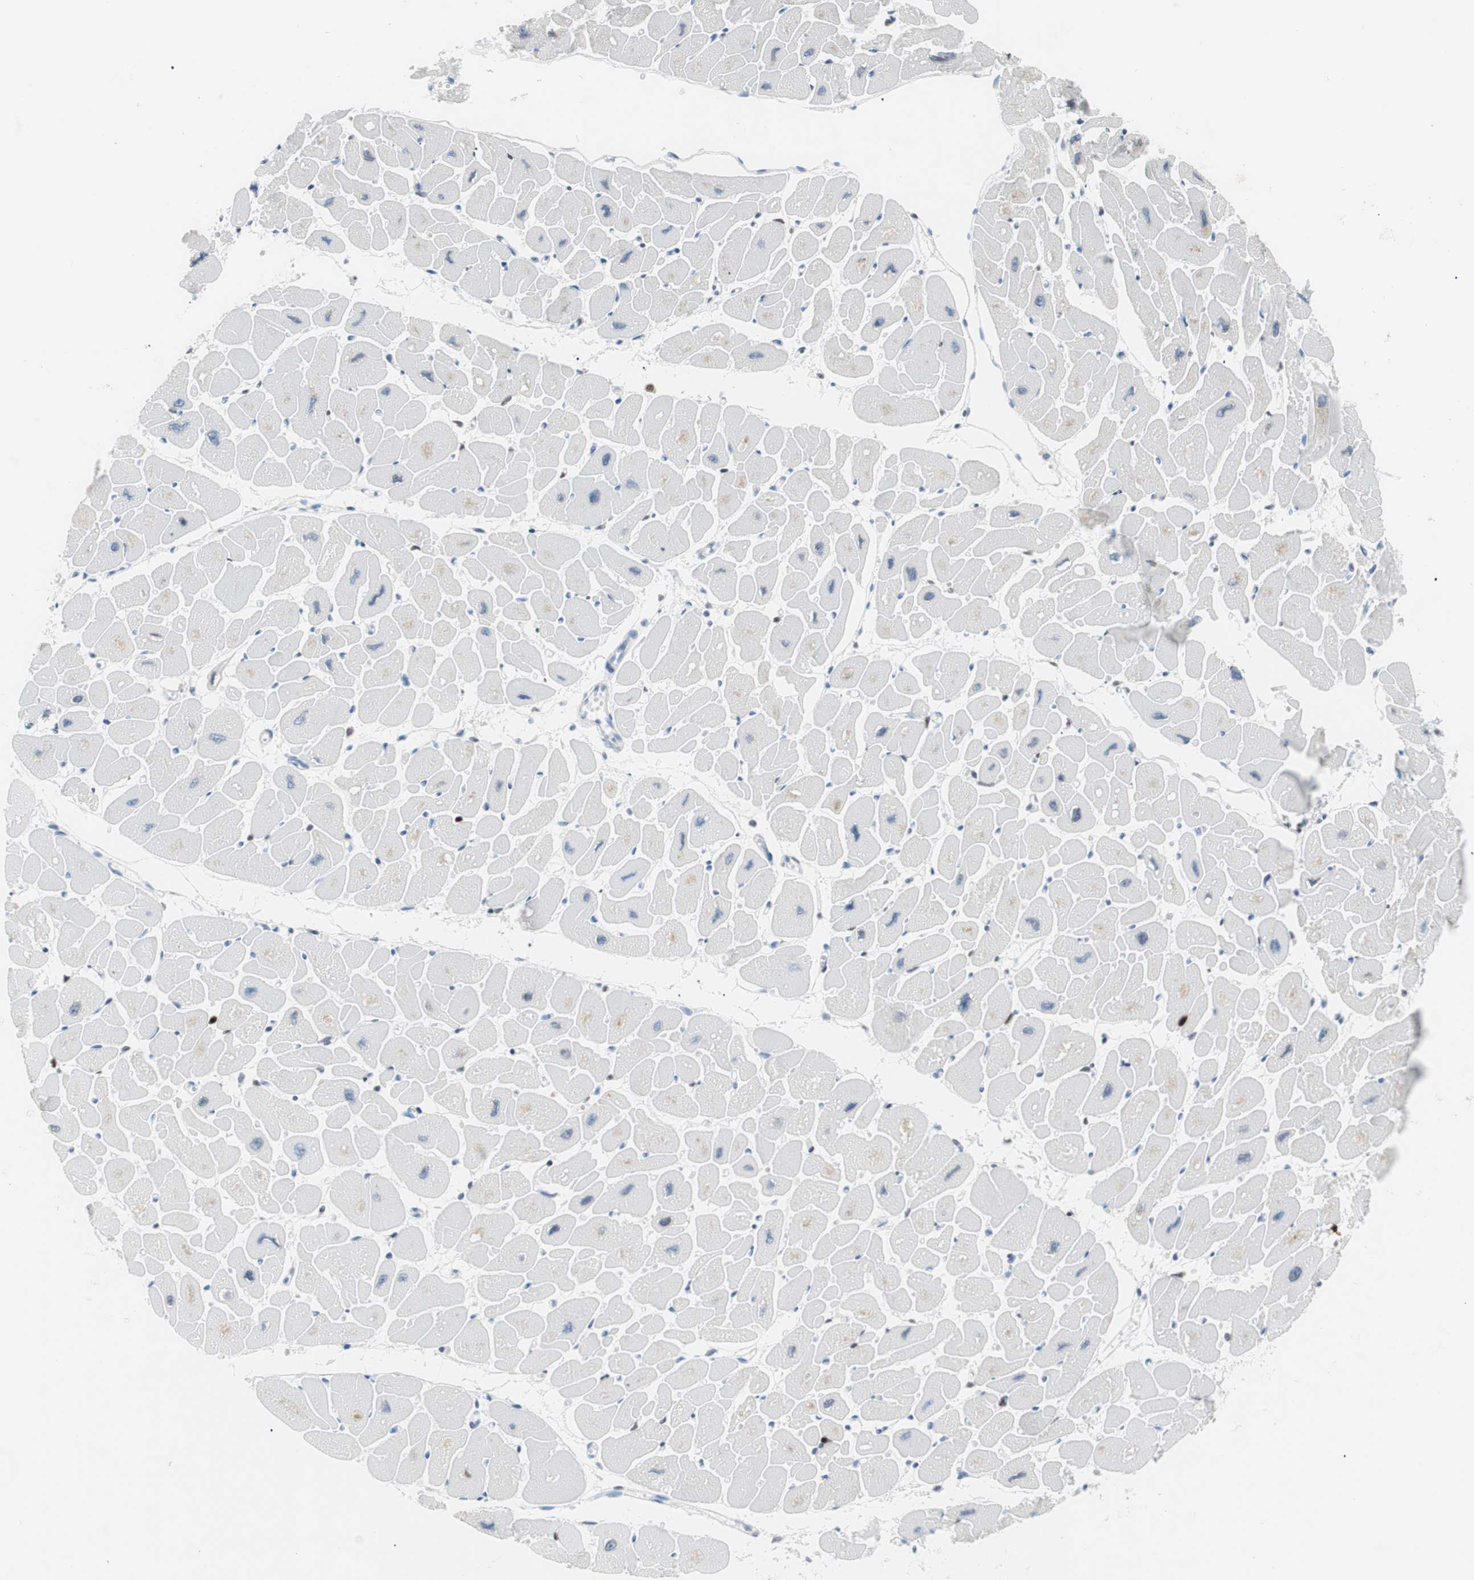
{"staining": {"intensity": "negative", "quantity": "none", "location": "none"}, "tissue": "heart muscle", "cell_type": "Cardiomyocytes", "image_type": "normal", "snomed": [{"axis": "morphology", "description": "Normal tissue, NOS"}, {"axis": "topography", "description": "Heart"}], "caption": "IHC of unremarkable human heart muscle reveals no staining in cardiomyocytes. (DAB IHC with hematoxylin counter stain).", "gene": "CEBPB", "patient": {"sex": "female", "age": 54}}